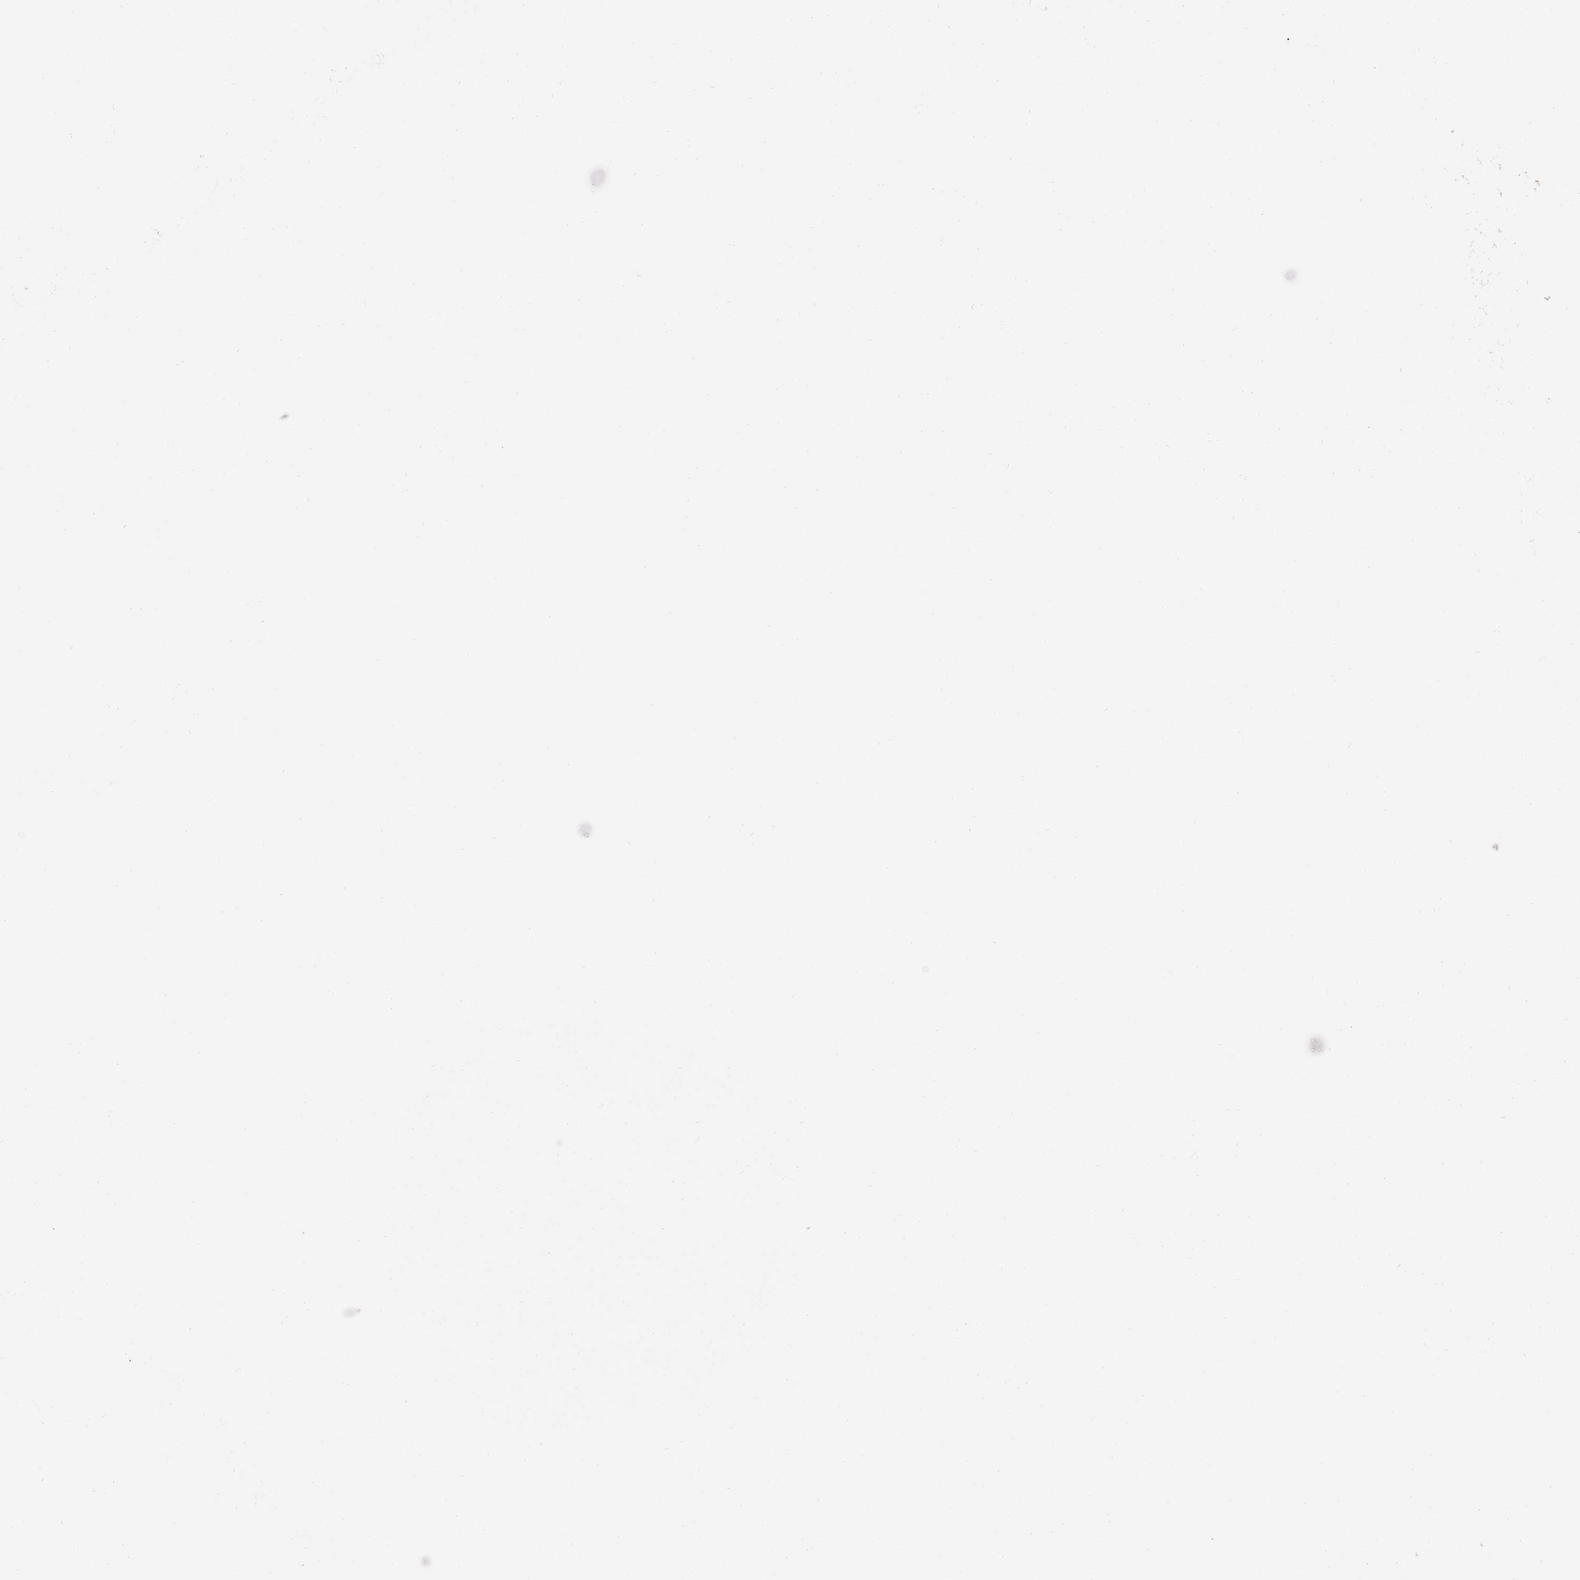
{"staining": {"intensity": "moderate", "quantity": "<25%", "location": "nuclear"}, "tissue": "thyroid cancer", "cell_type": "Tumor cells", "image_type": "cancer", "snomed": [{"axis": "morphology", "description": "Follicular adenoma carcinoma, NOS"}, {"axis": "topography", "description": "Thyroid gland"}], "caption": "Moderate nuclear protein positivity is identified in about <25% of tumor cells in thyroid cancer. (IHC, brightfield microscopy, high magnification).", "gene": "CHFR", "patient": {"sex": "male", "age": 75}}